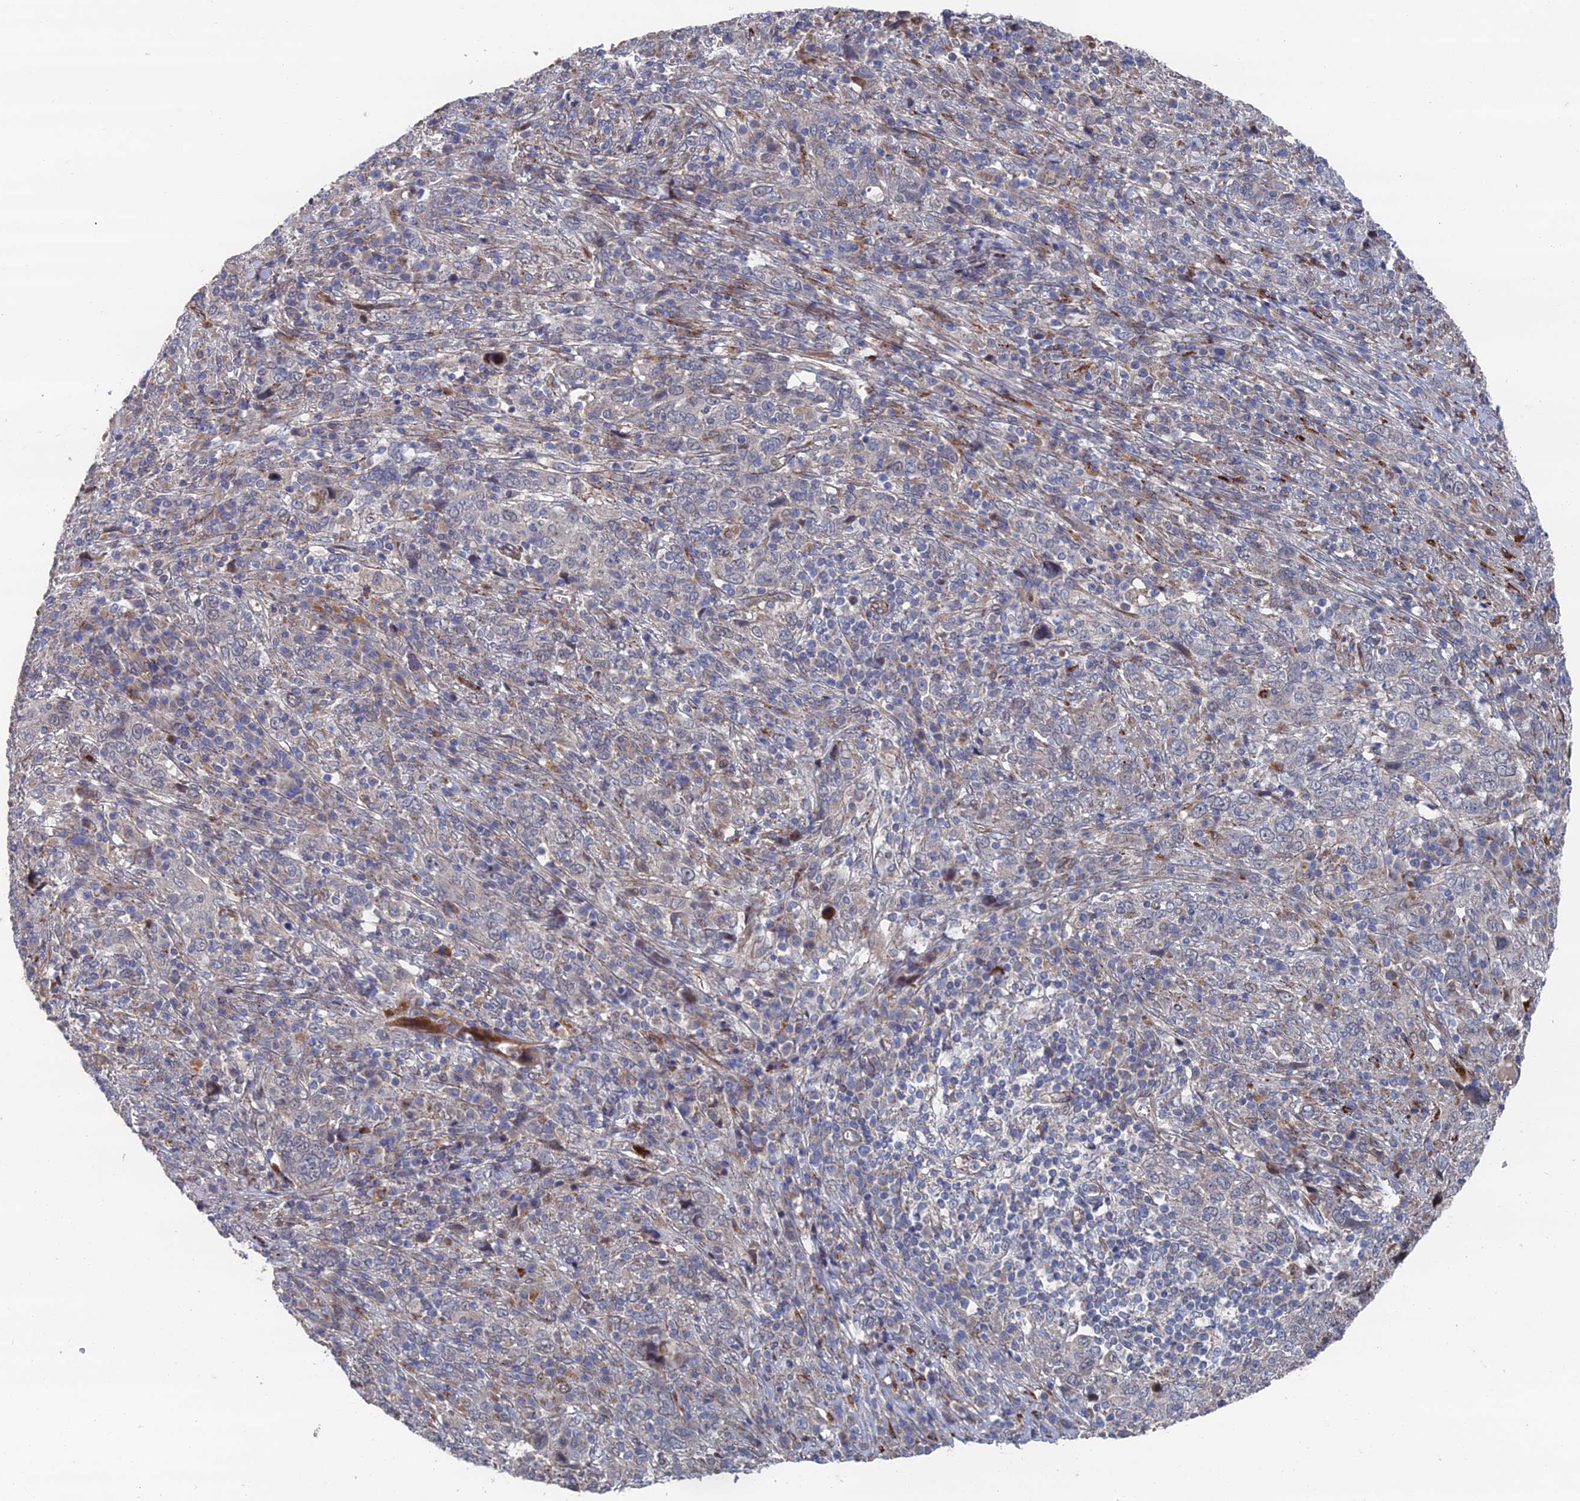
{"staining": {"intensity": "negative", "quantity": "none", "location": "none"}, "tissue": "cervical cancer", "cell_type": "Tumor cells", "image_type": "cancer", "snomed": [{"axis": "morphology", "description": "Squamous cell carcinoma, NOS"}, {"axis": "topography", "description": "Cervix"}], "caption": "There is no significant staining in tumor cells of cervical cancer.", "gene": "GTF2IRD1", "patient": {"sex": "female", "age": 46}}